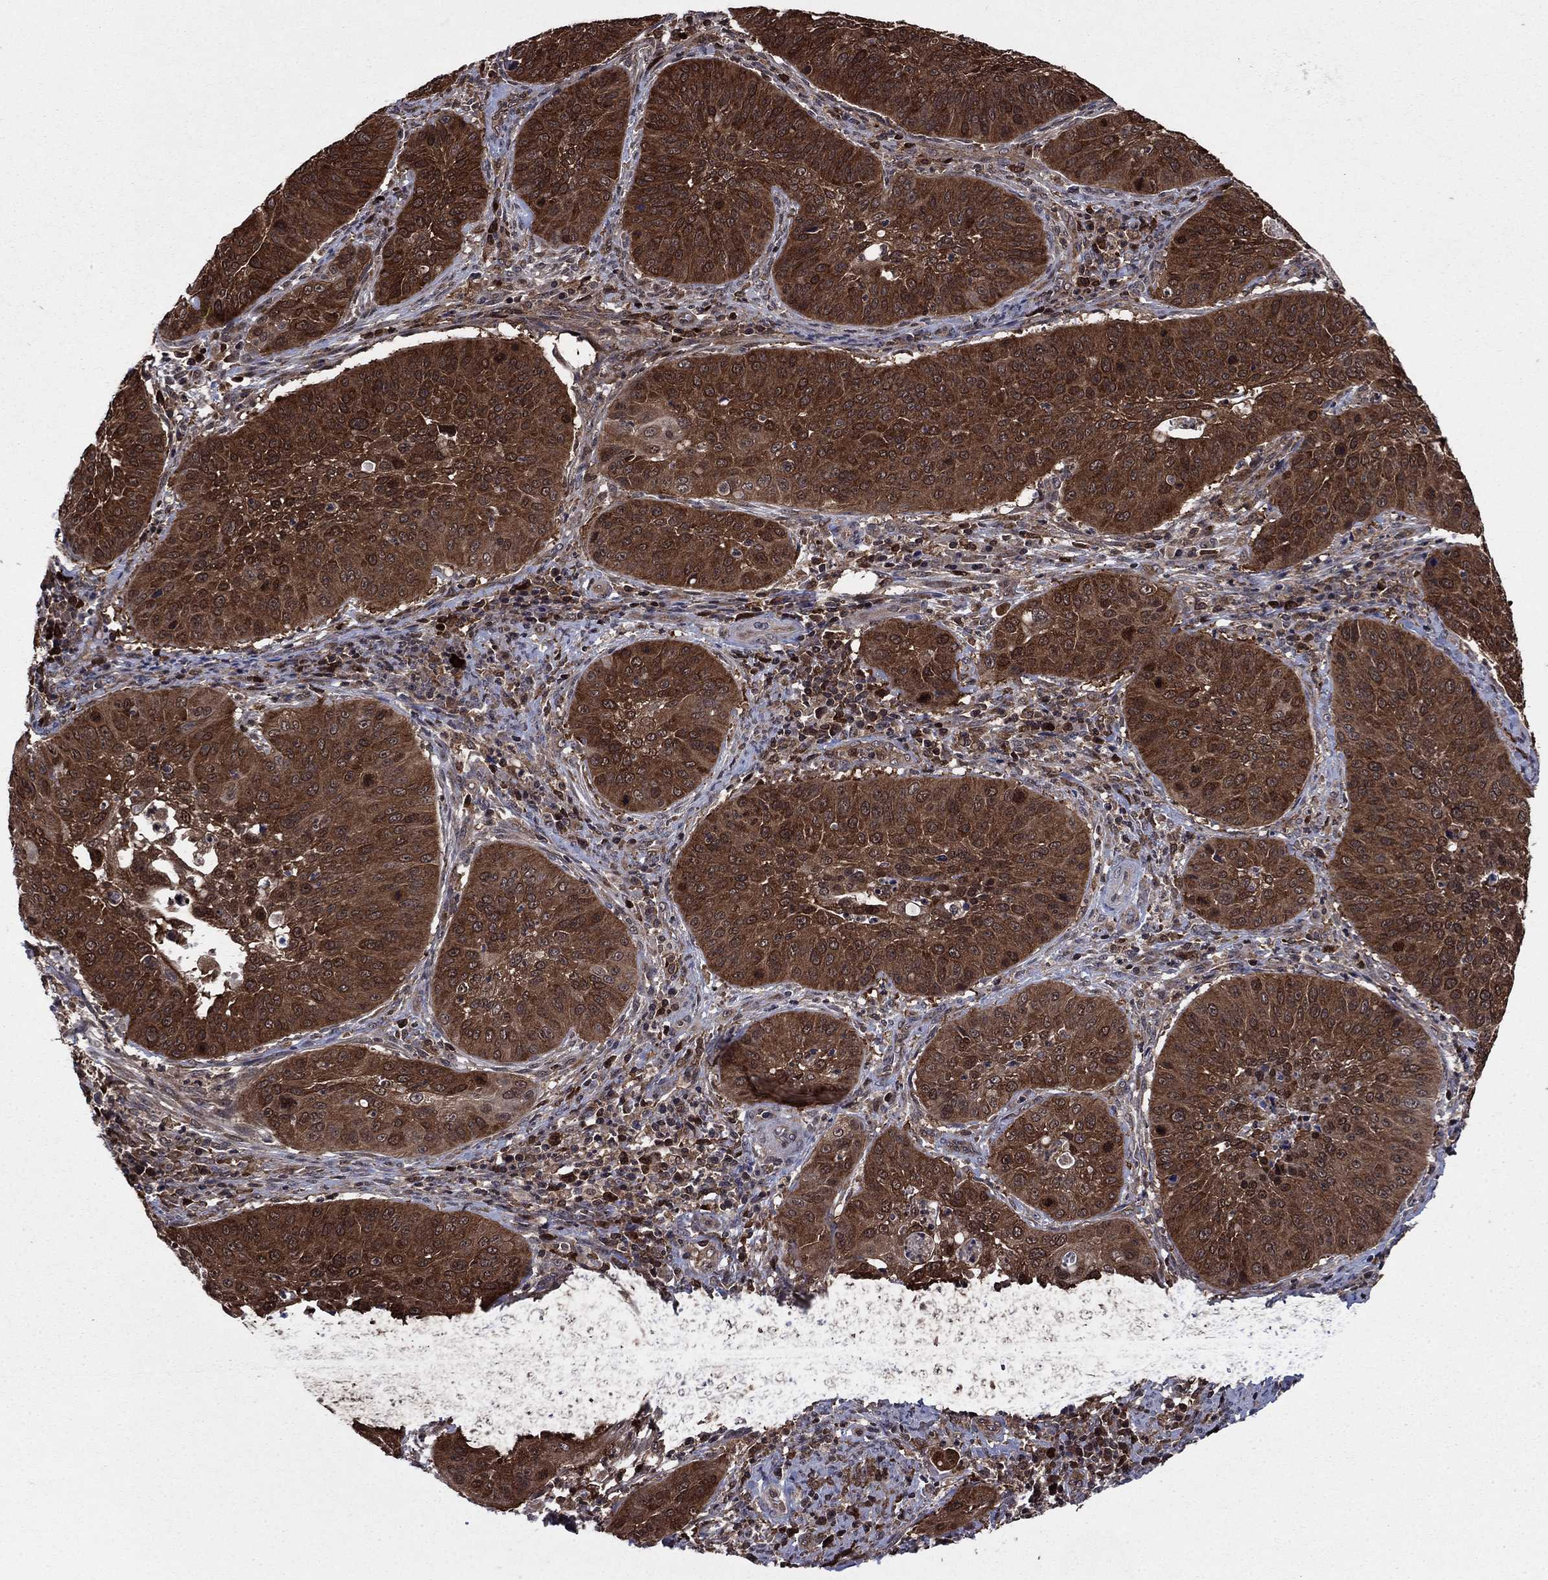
{"staining": {"intensity": "strong", "quantity": ">75%", "location": "cytoplasmic/membranous"}, "tissue": "cervical cancer", "cell_type": "Tumor cells", "image_type": "cancer", "snomed": [{"axis": "morphology", "description": "Normal tissue, NOS"}, {"axis": "morphology", "description": "Squamous cell carcinoma, NOS"}, {"axis": "topography", "description": "Cervix"}], "caption": "Squamous cell carcinoma (cervical) tissue reveals strong cytoplasmic/membranous staining in about >75% of tumor cells, visualized by immunohistochemistry. Nuclei are stained in blue.", "gene": "CACYBP", "patient": {"sex": "female", "age": 39}}